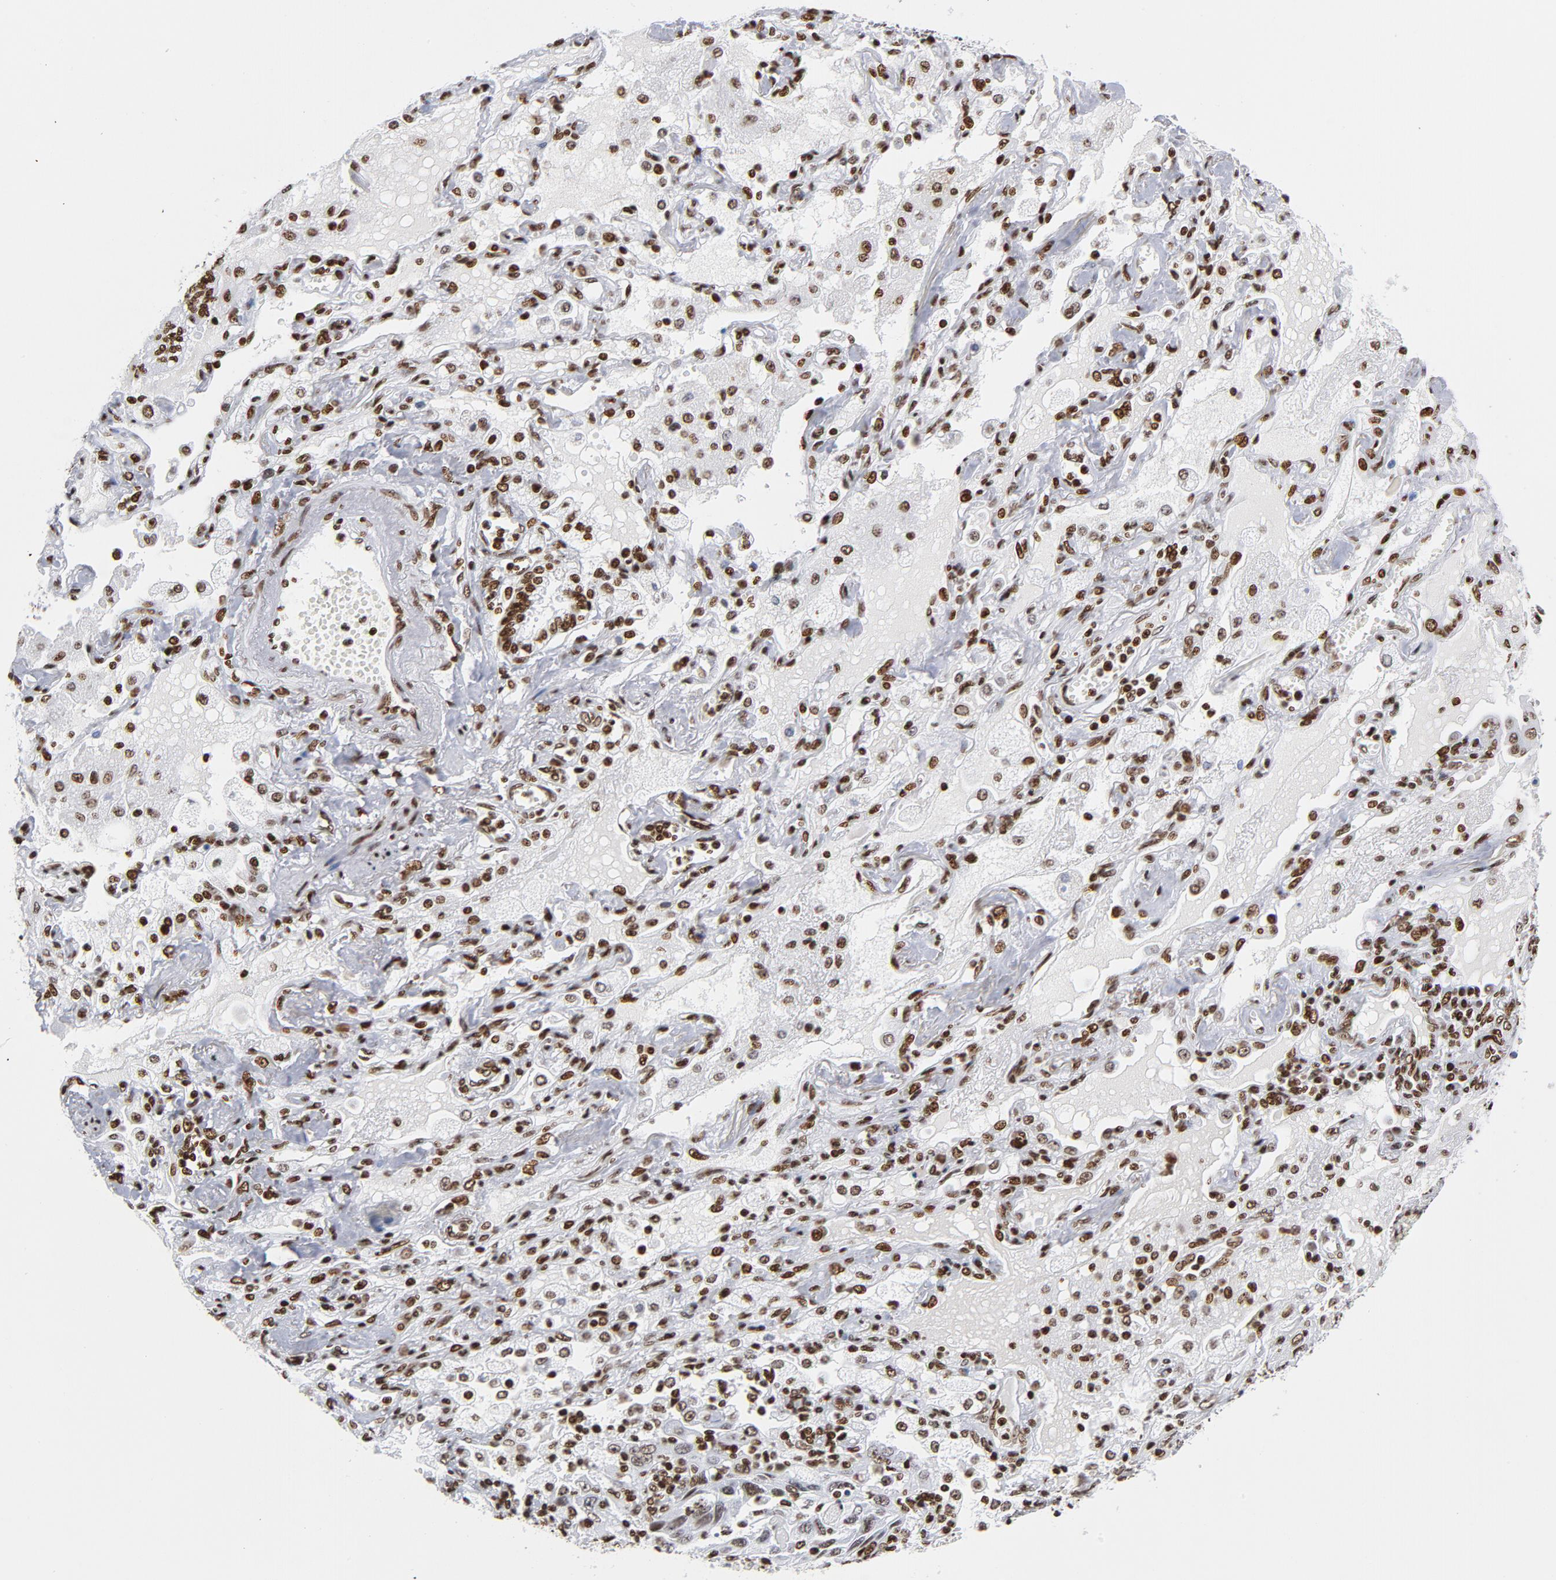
{"staining": {"intensity": "moderate", "quantity": ">75%", "location": "nuclear"}, "tissue": "lung cancer", "cell_type": "Tumor cells", "image_type": "cancer", "snomed": [{"axis": "morphology", "description": "Squamous cell carcinoma, NOS"}, {"axis": "topography", "description": "Lung"}], "caption": "Squamous cell carcinoma (lung) stained with a protein marker exhibits moderate staining in tumor cells.", "gene": "TOP2B", "patient": {"sex": "female", "age": 76}}